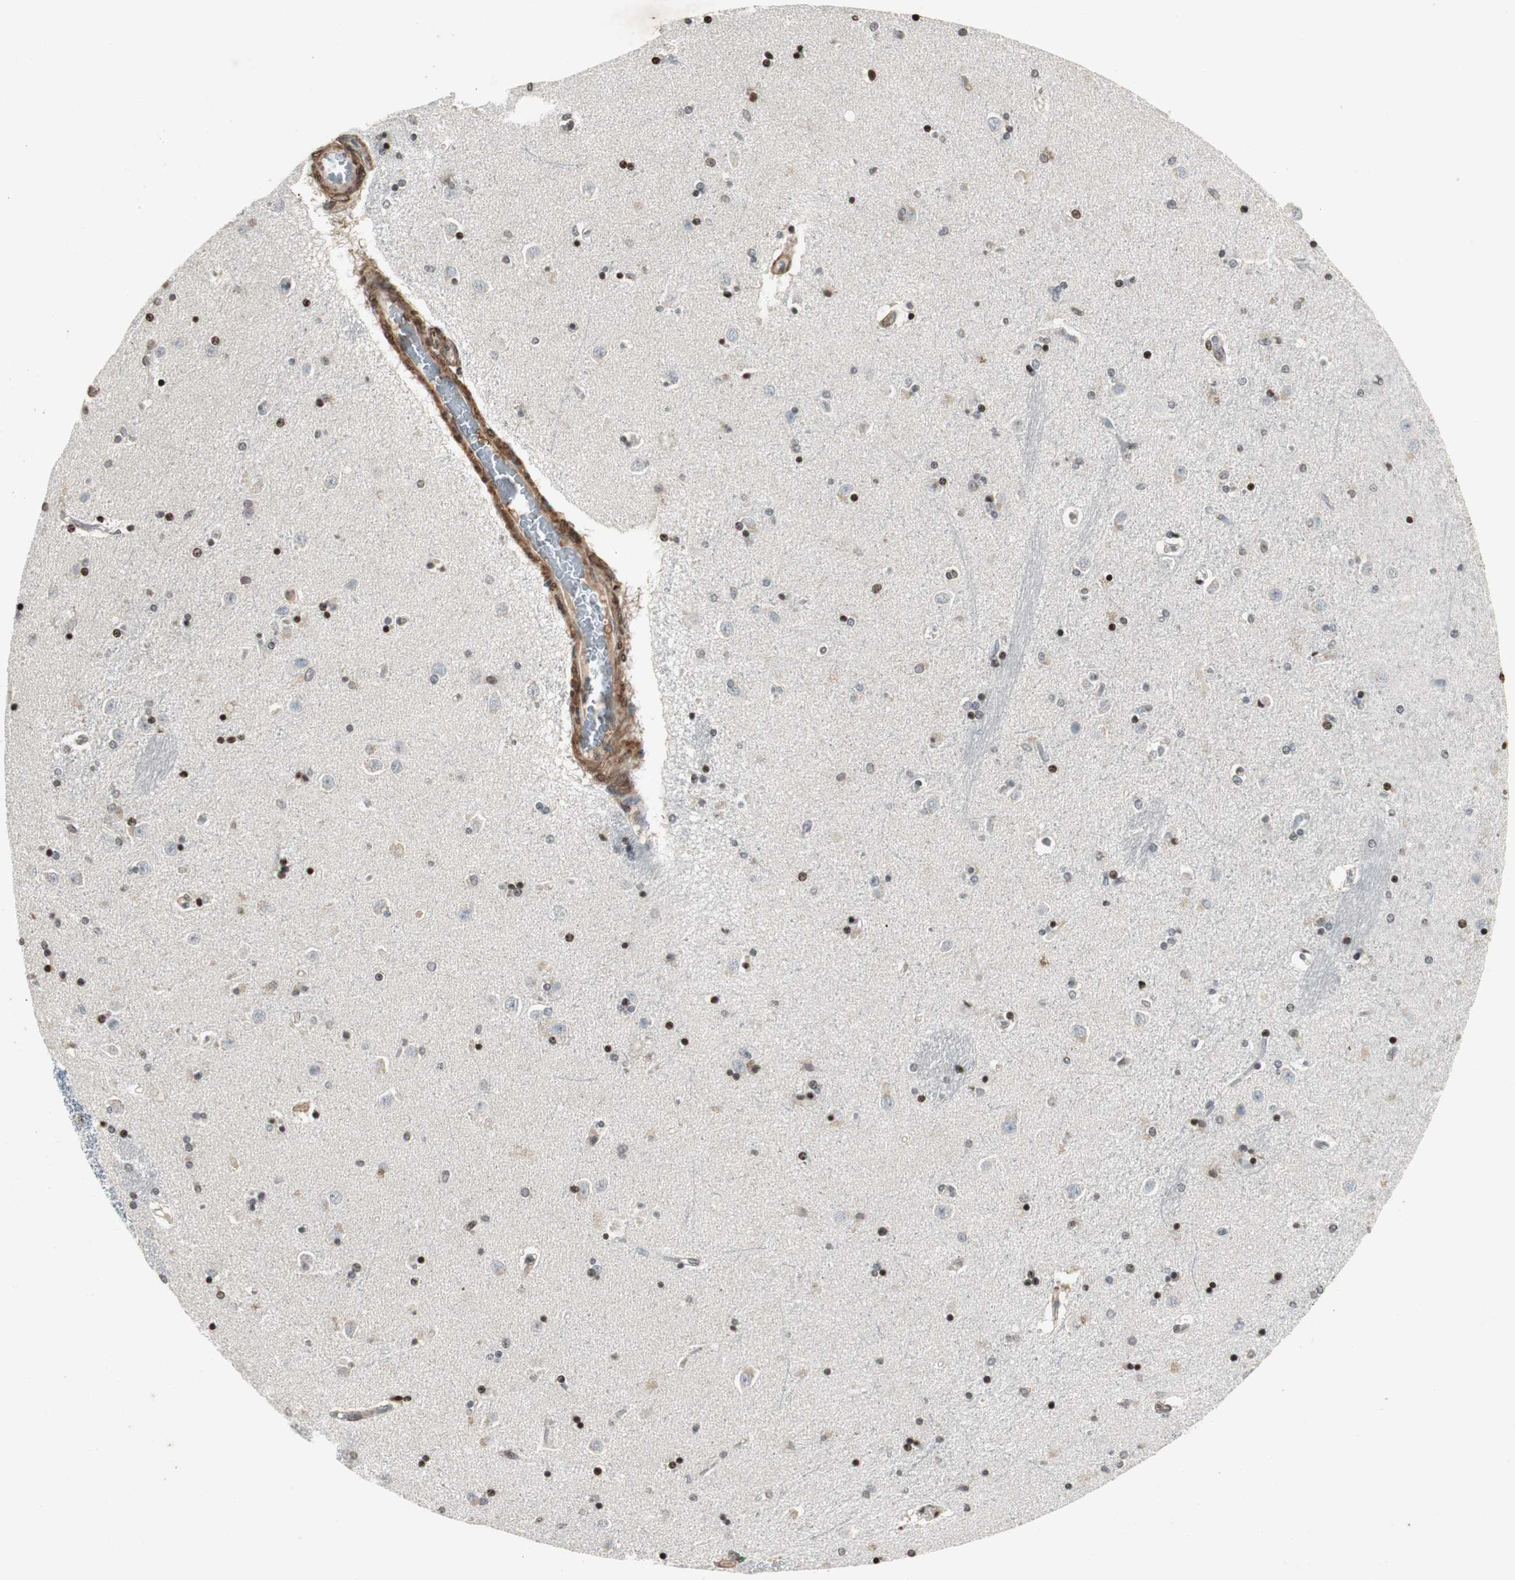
{"staining": {"intensity": "moderate", "quantity": ">75%", "location": "nuclear"}, "tissue": "caudate", "cell_type": "Glial cells", "image_type": "normal", "snomed": [{"axis": "morphology", "description": "Normal tissue, NOS"}, {"axis": "topography", "description": "Lateral ventricle wall"}], "caption": "The image reveals immunohistochemical staining of unremarkable caudate. There is moderate nuclear positivity is appreciated in approximately >75% of glial cells.", "gene": "PRKG1", "patient": {"sex": "female", "age": 54}}